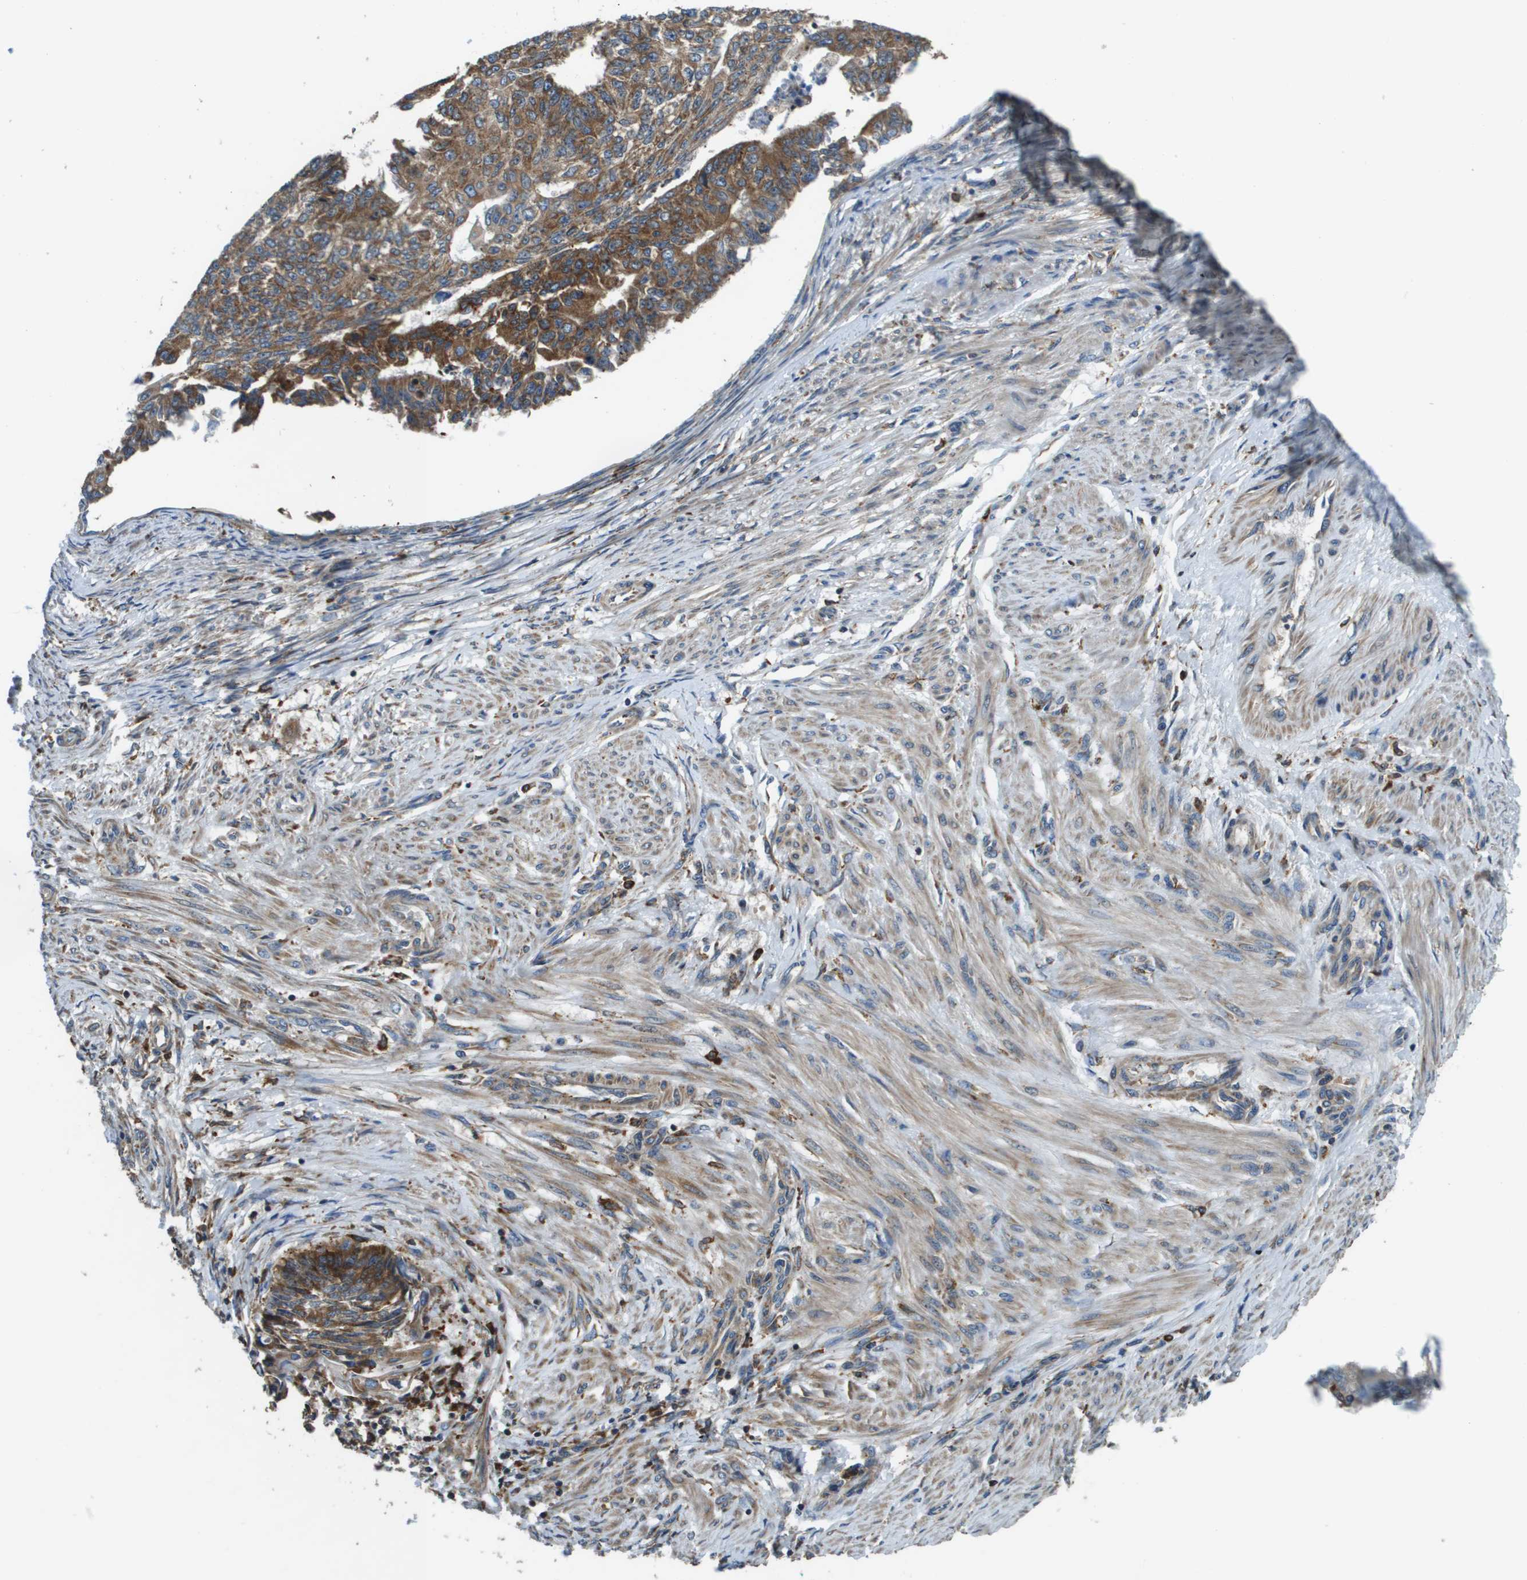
{"staining": {"intensity": "moderate", "quantity": ">75%", "location": "cytoplasmic/membranous"}, "tissue": "endometrial cancer", "cell_type": "Tumor cells", "image_type": "cancer", "snomed": [{"axis": "morphology", "description": "Adenocarcinoma, NOS"}, {"axis": "topography", "description": "Endometrium"}], "caption": "High-power microscopy captured an immunohistochemistry photomicrograph of adenocarcinoma (endometrial), revealing moderate cytoplasmic/membranous positivity in approximately >75% of tumor cells.", "gene": "CNPY3", "patient": {"sex": "female", "age": 32}}